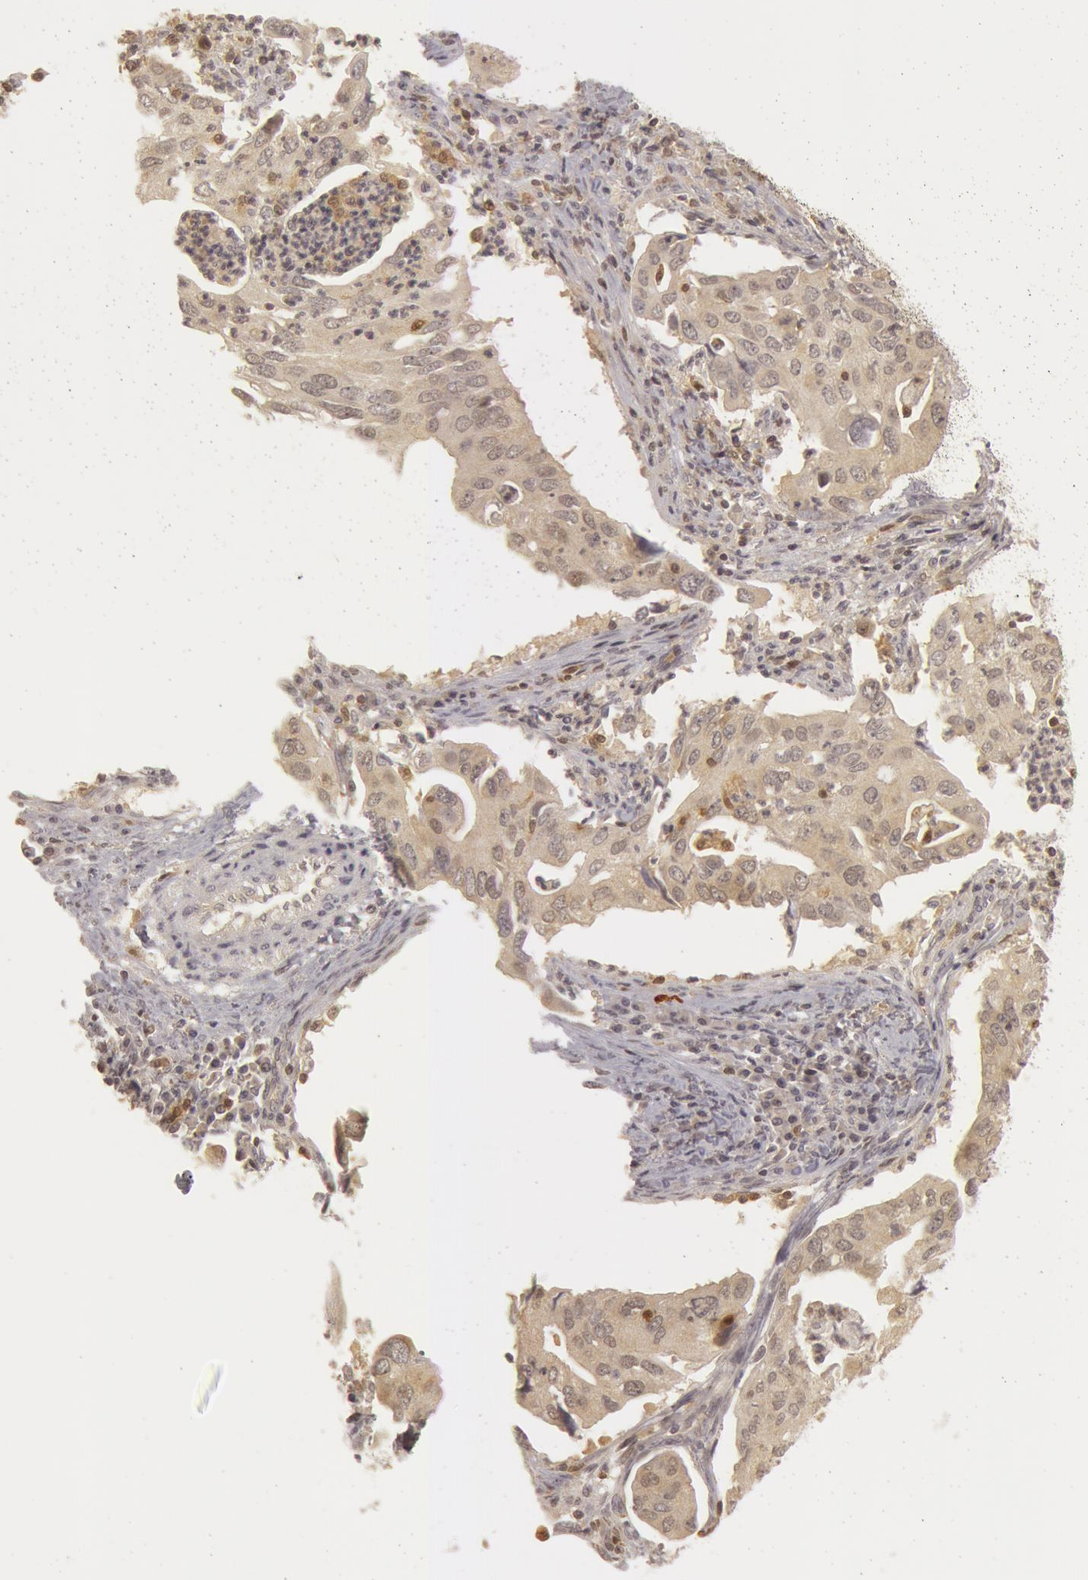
{"staining": {"intensity": "negative", "quantity": "none", "location": "none"}, "tissue": "lung cancer", "cell_type": "Tumor cells", "image_type": "cancer", "snomed": [{"axis": "morphology", "description": "Adenocarcinoma, NOS"}, {"axis": "topography", "description": "Lung"}], "caption": "DAB immunohistochemical staining of adenocarcinoma (lung) exhibits no significant positivity in tumor cells.", "gene": "OASL", "patient": {"sex": "male", "age": 48}}